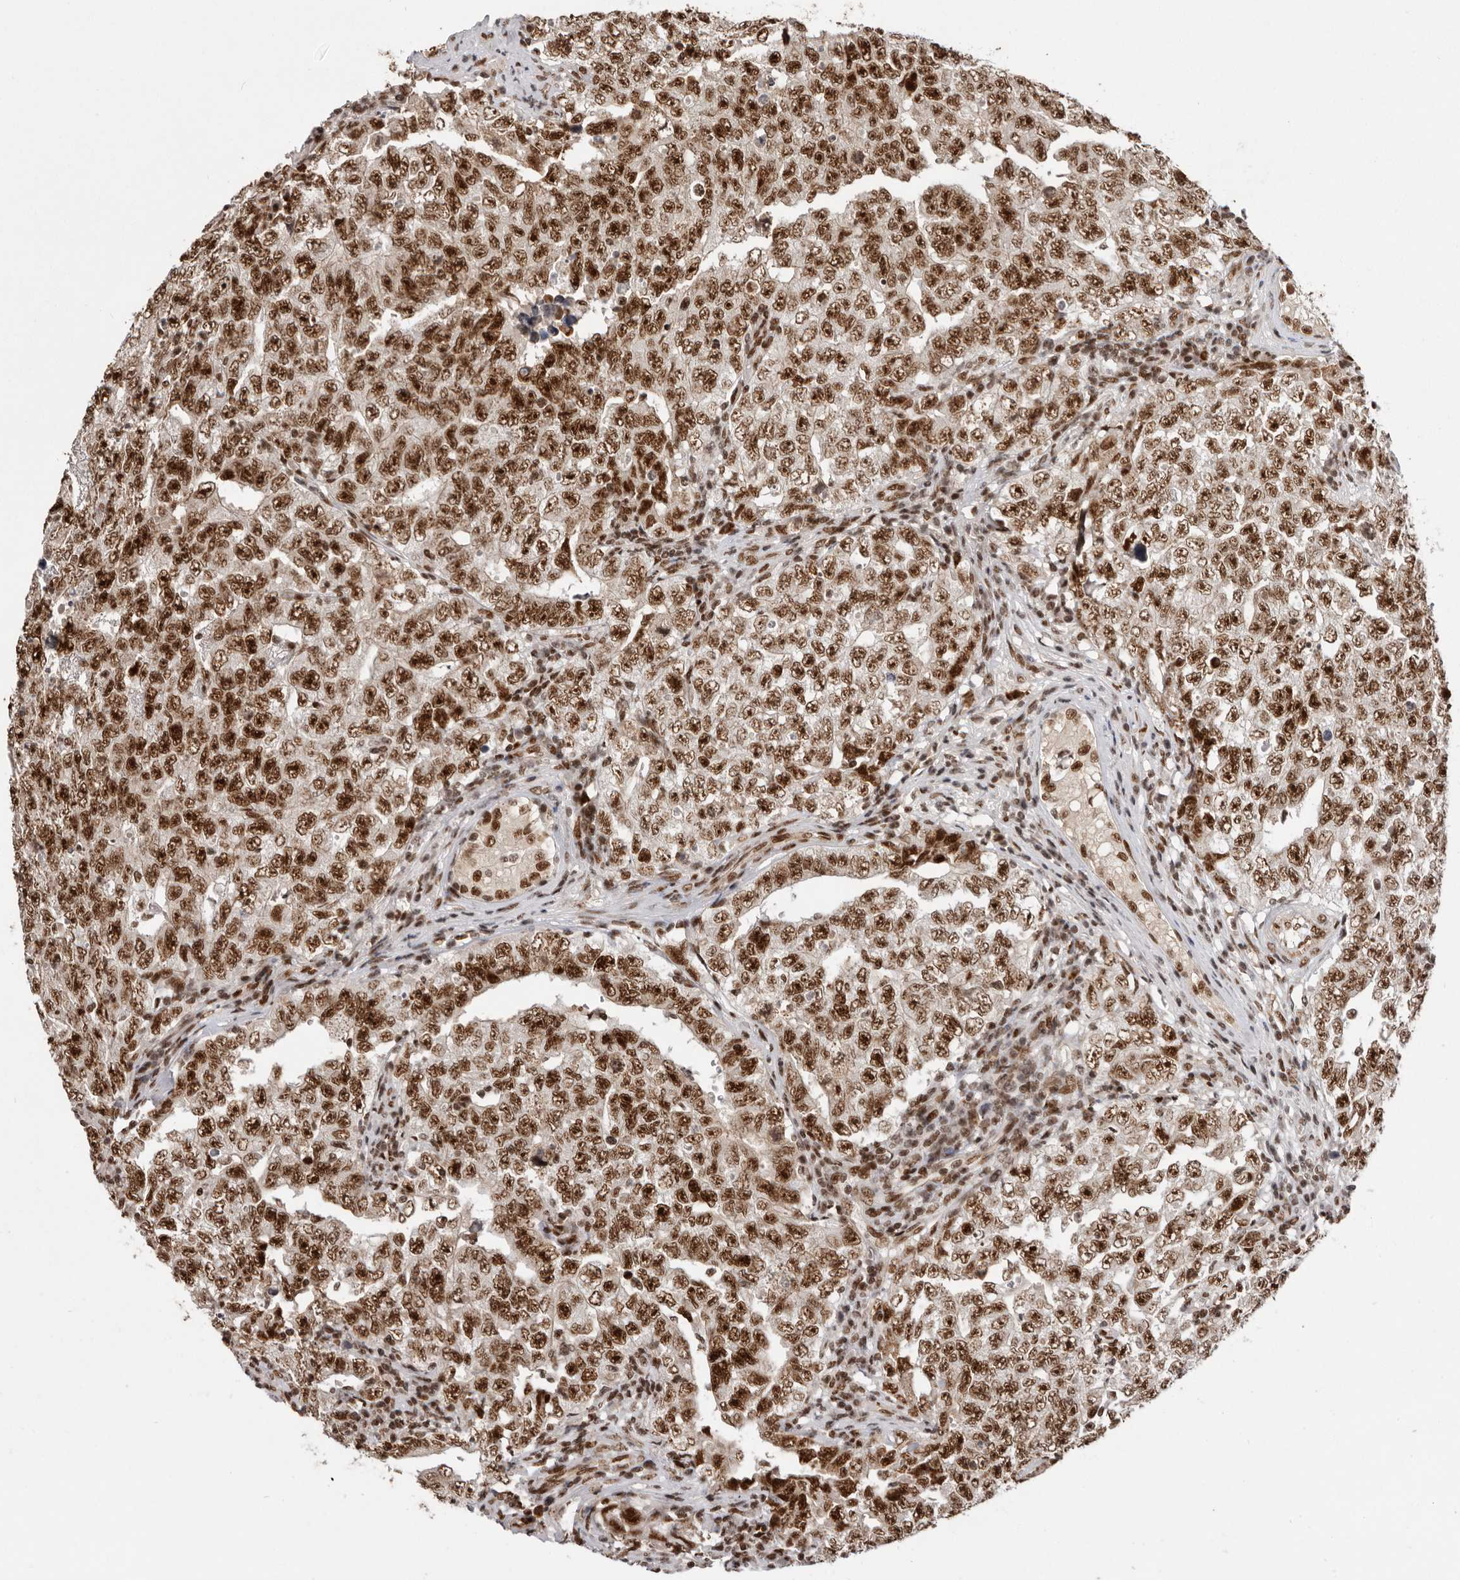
{"staining": {"intensity": "strong", "quantity": ">75%", "location": "nuclear"}, "tissue": "testis cancer", "cell_type": "Tumor cells", "image_type": "cancer", "snomed": [{"axis": "morphology", "description": "Carcinoma, Embryonal, NOS"}, {"axis": "topography", "description": "Testis"}], "caption": "Embryonal carcinoma (testis) stained with immunohistochemistry (IHC) displays strong nuclear staining in approximately >75% of tumor cells. (DAB (3,3'-diaminobenzidine) = brown stain, brightfield microscopy at high magnification).", "gene": "CHTOP", "patient": {"sex": "male", "age": 26}}